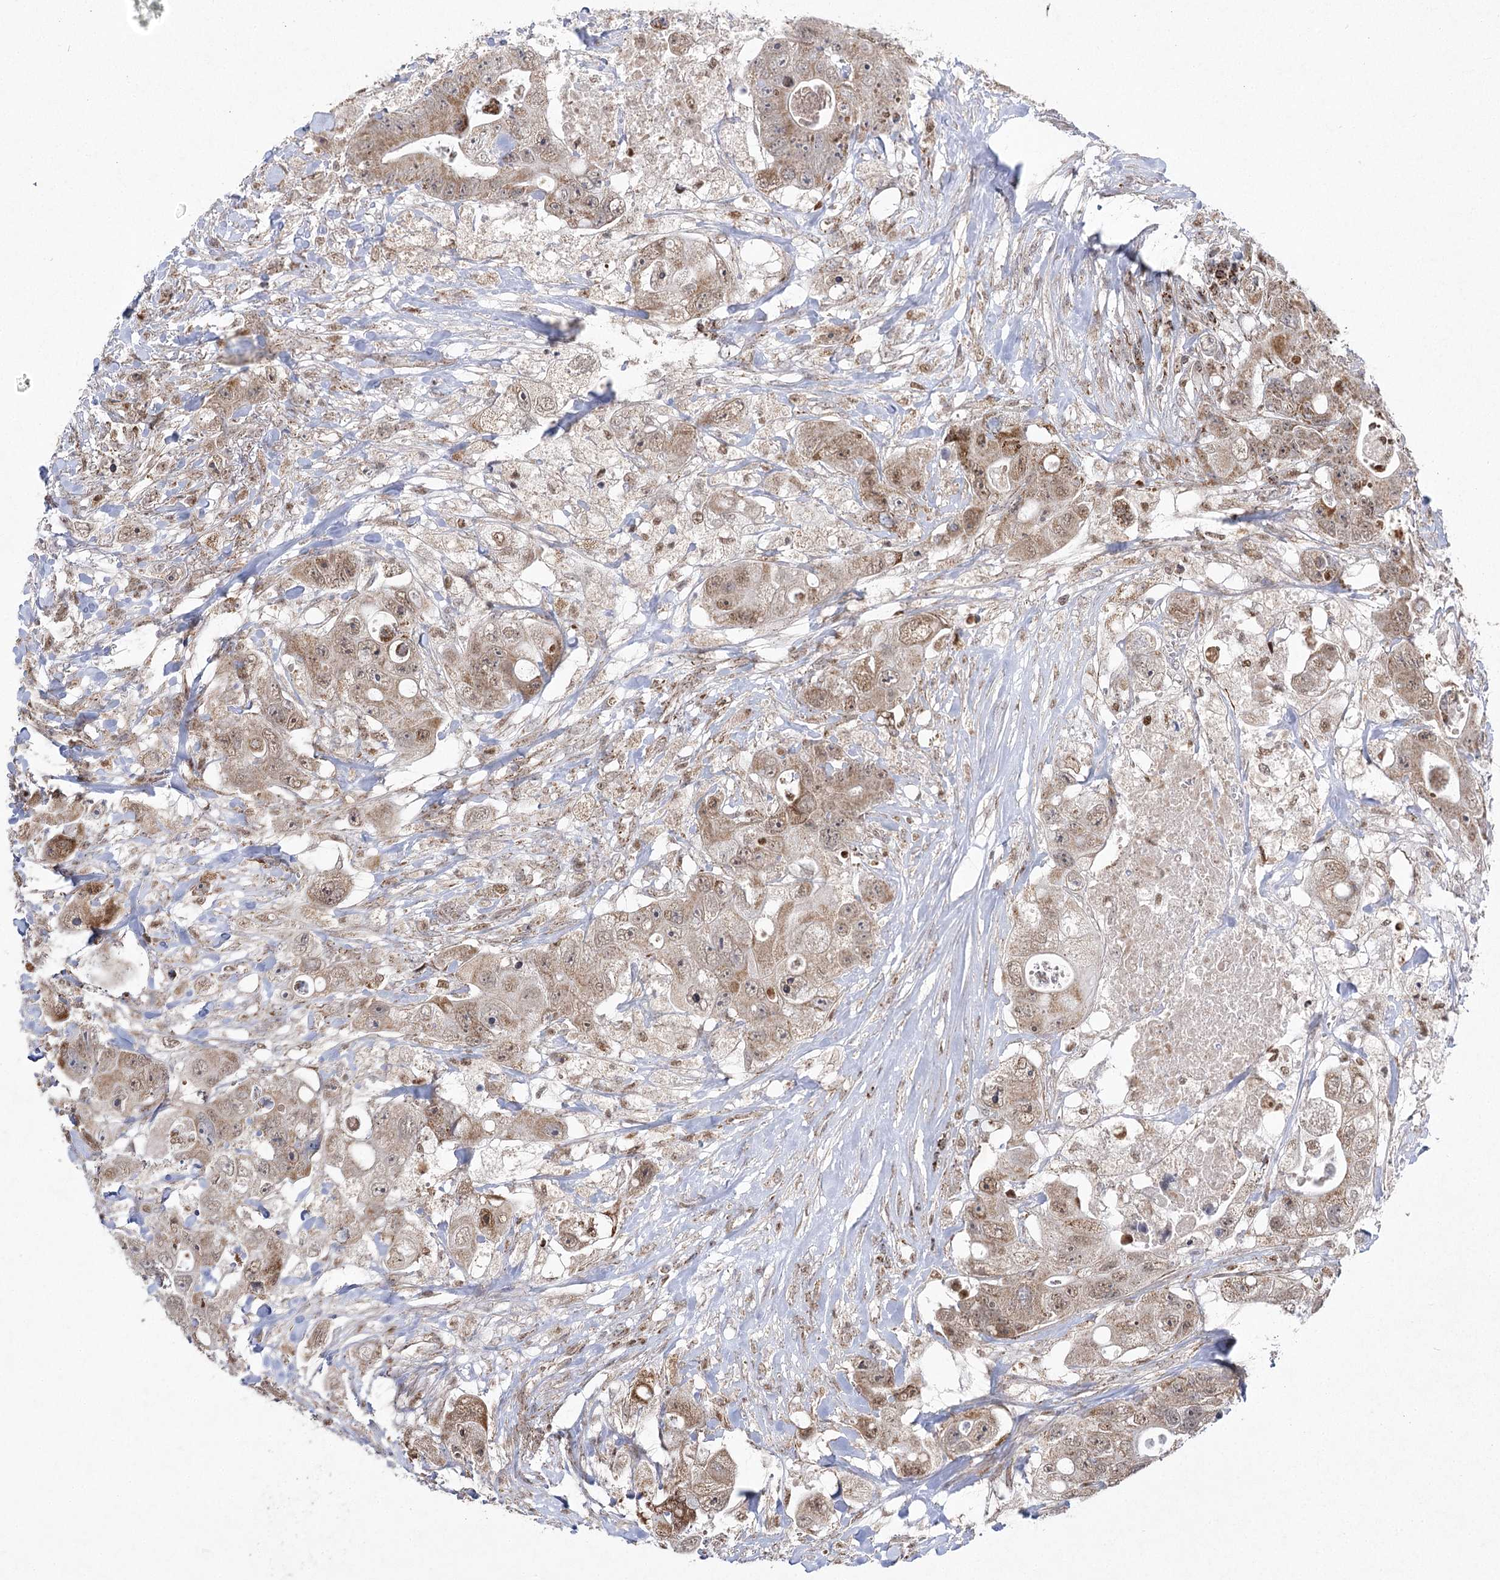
{"staining": {"intensity": "moderate", "quantity": ">75%", "location": "cytoplasmic/membranous,nuclear"}, "tissue": "colorectal cancer", "cell_type": "Tumor cells", "image_type": "cancer", "snomed": [{"axis": "morphology", "description": "Adenocarcinoma, NOS"}, {"axis": "topography", "description": "Colon"}], "caption": "About >75% of tumor cells in colorectal cancer (adenocarcinoma) exhibit moderate cytoplasmic/membranous and nuclear protein expression as visualized by brown immunohistochemical staining.", "gene": "SLC4A1AP", "patient": {"sex": "female", "age": 46}}